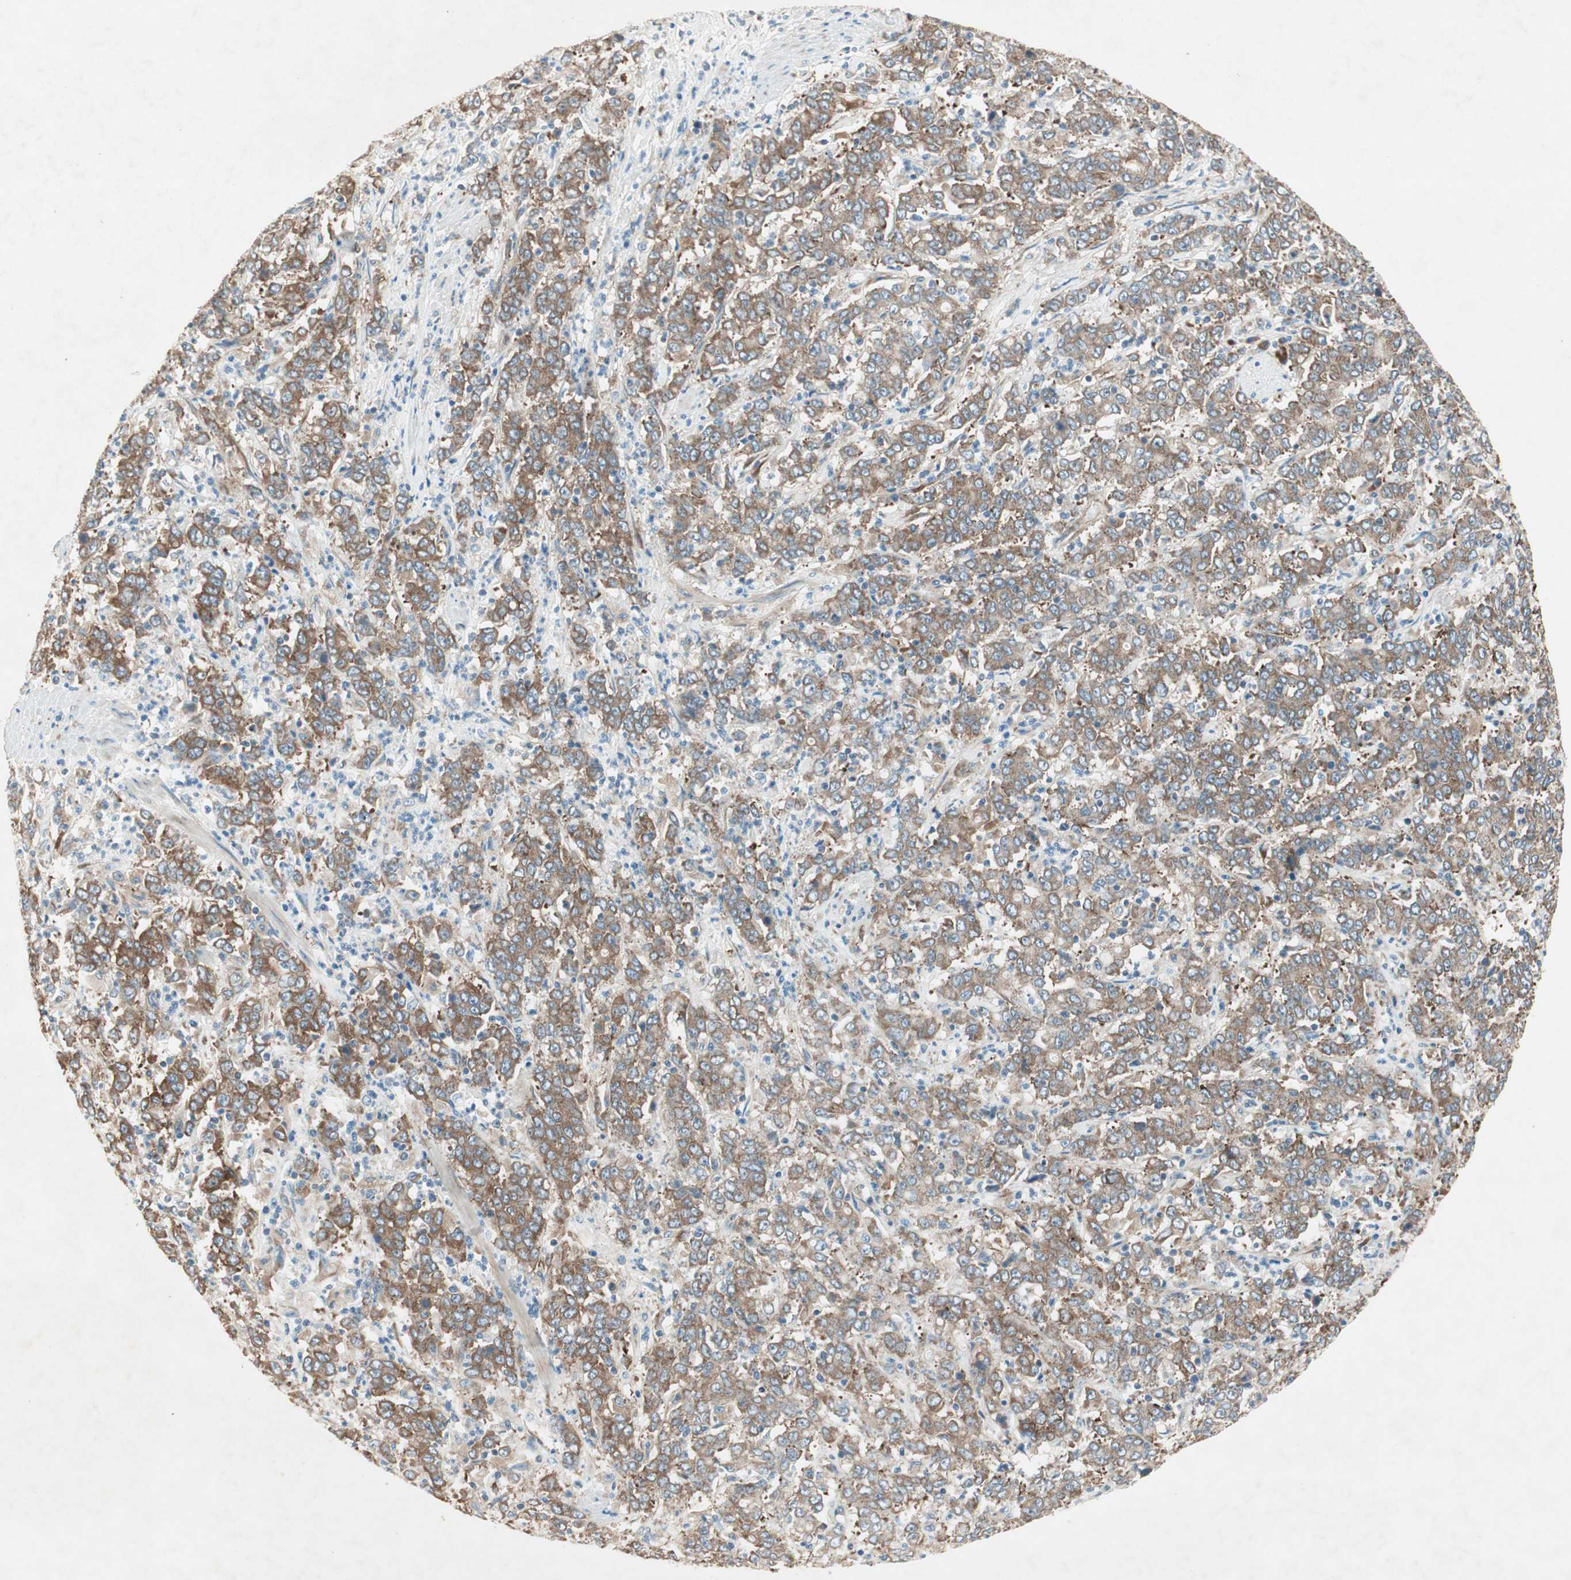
{"staining": {"intensity": "moderate", "quantity": ">75%", "location": "cytoplasmic/membranous"}, "tissue": "stomach cancer", "cell_type": "Tumor cells", "image_type": "cancer", "snomed": [{"axis": "morphology", "description": "Adenocarcinoma, NOS"}, {"axis": "topography", "description": "Stomach, lower"}], "caption": "Moderate cytoplasmic/membranous protein positivity is appreciated in about >75% of tumor cells in stomach cancer (adenocarcinoma). (brown staining indicates protein expression, while blue staining denotes nuclei).", "gene": "RPL23", "patient": {"sex": "female", "age": 71}}